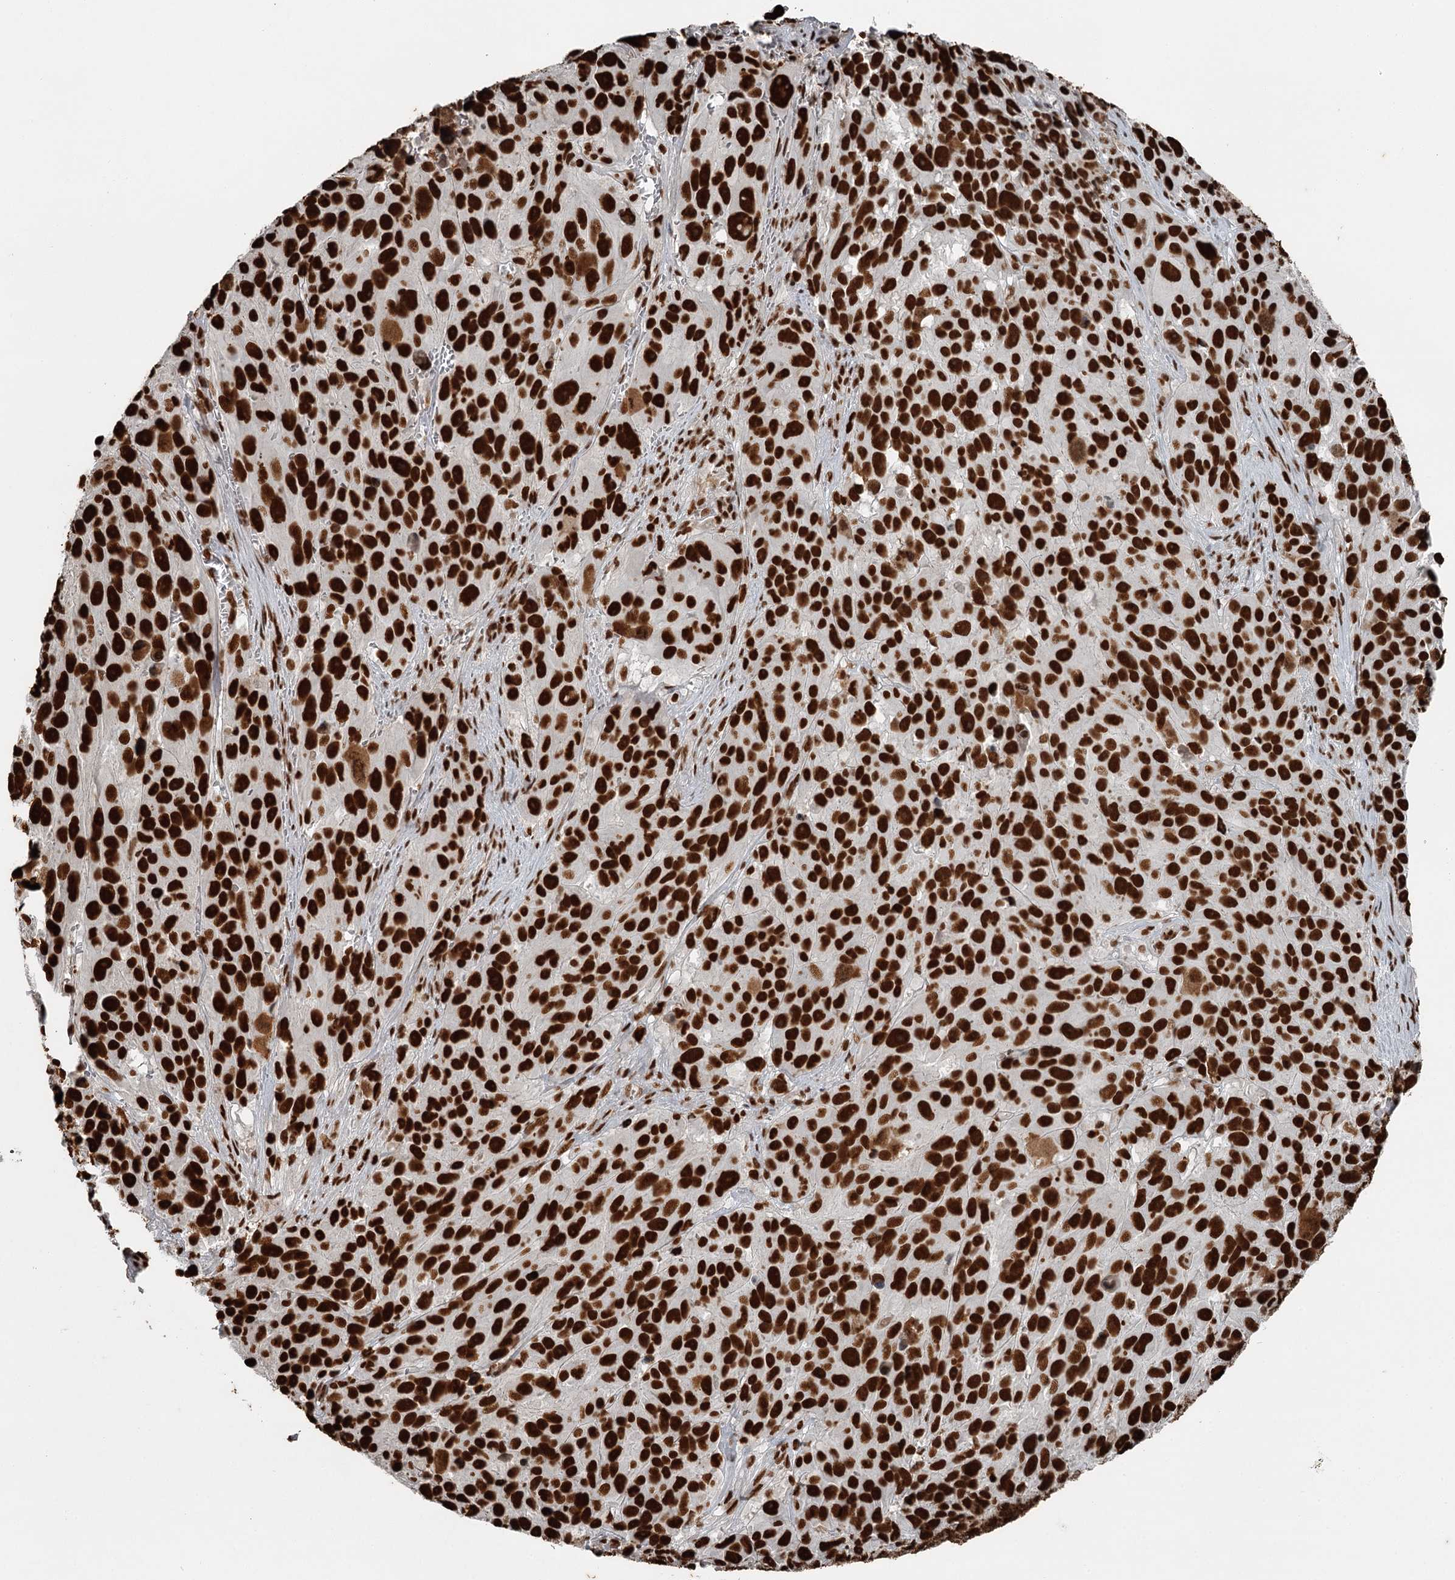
{"staining": {"intensity": "strong", "quantity": ">75%", "location": "nuclear"}, "tissue": "melanoma", "cell_type": "Tumor cells", "image_type": "cancer", "snomed": [{"axis": "morphology", "description": "Malignant melanoma, NOS"}, {"axis": "topography", "description": "Skin"}], "caption": "Immunohistochemical staining of human melanoma shows high levels of strong nuclear expression in approximately >75% of tumor cells.", "gene": "RBBP7", "patient": {"sex": "male", "age": 84}}